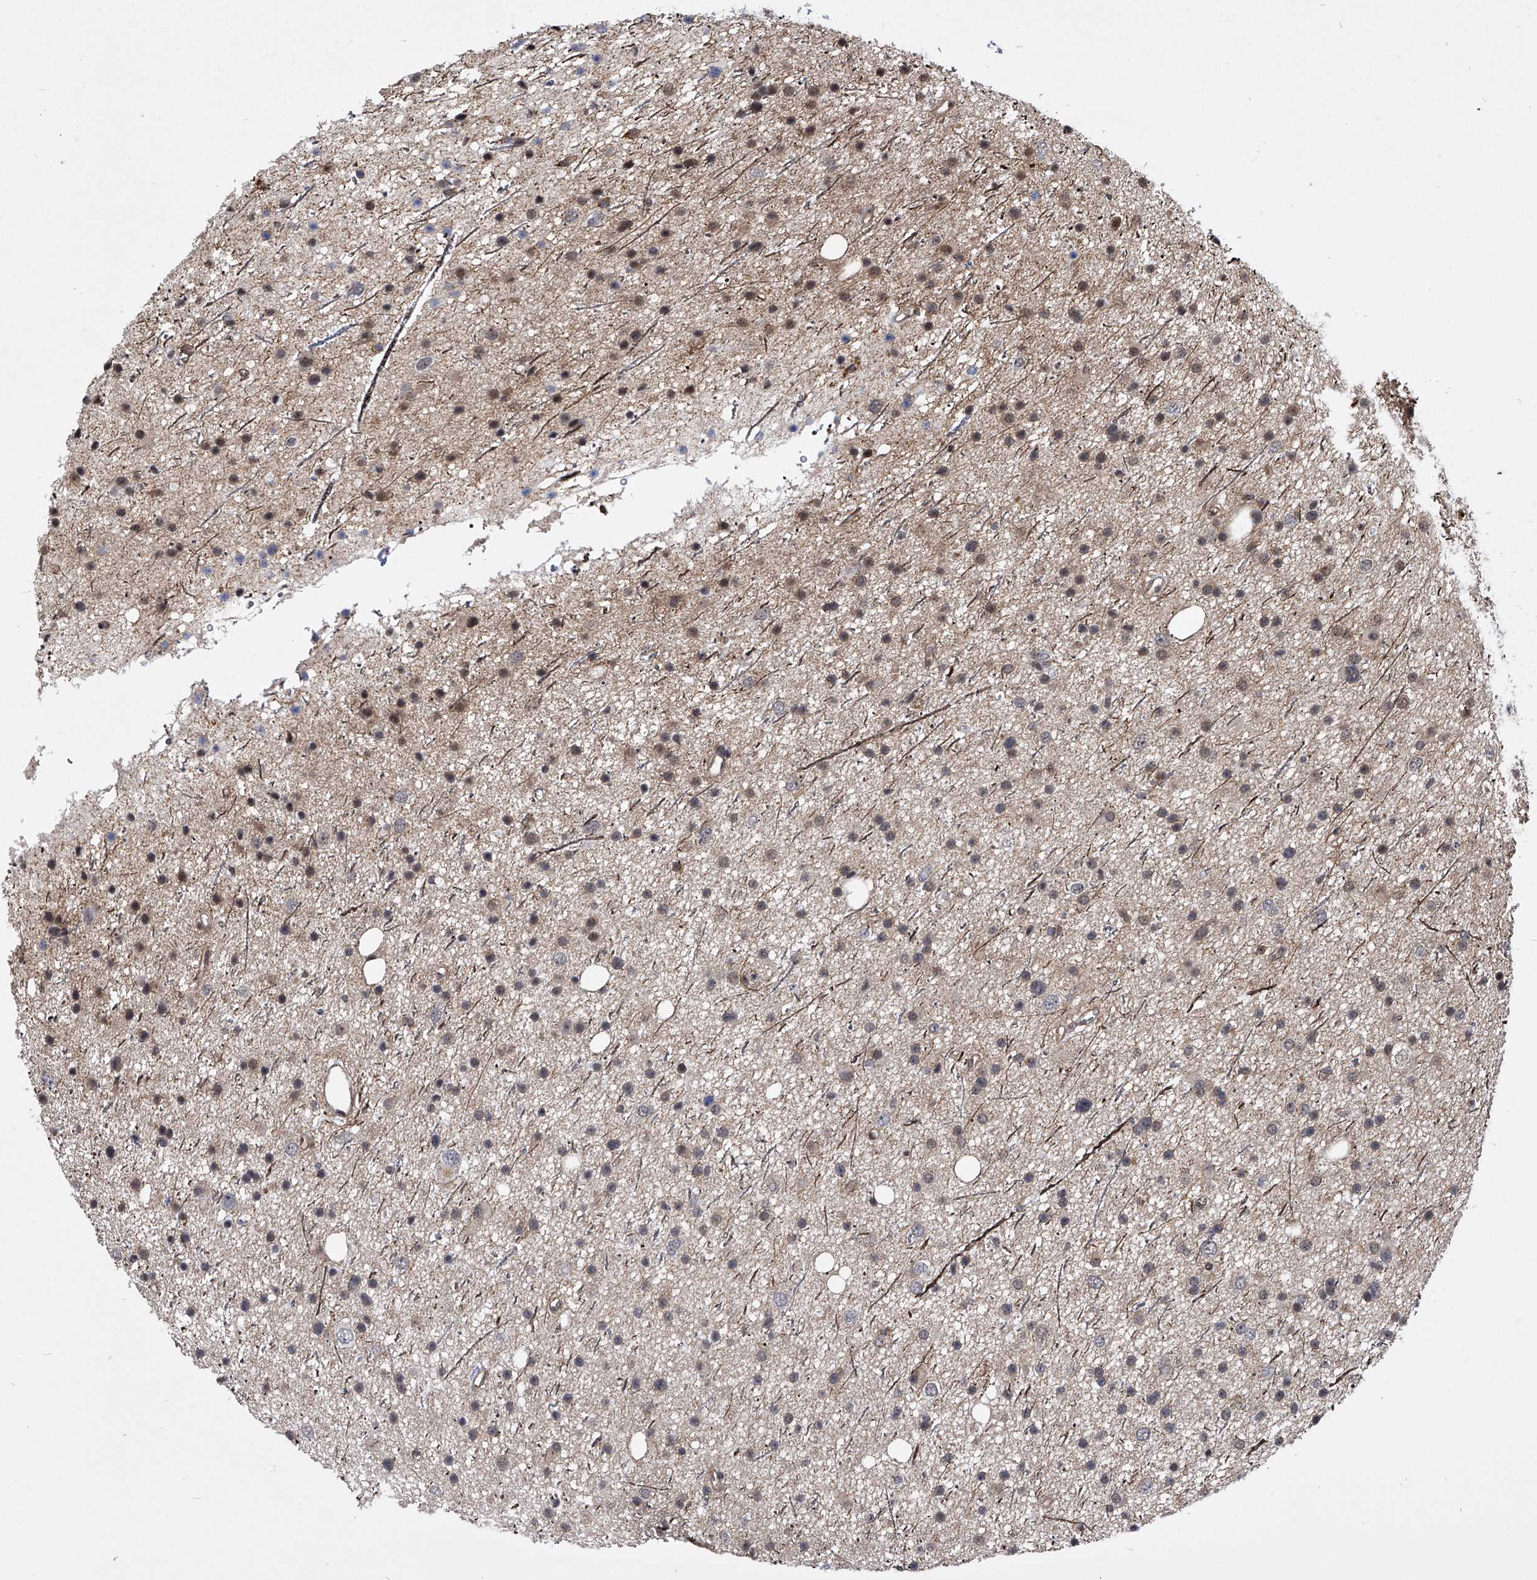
{"staining": {"intensity": "weak", "quantity": "25%-75%", "location": "cytoplasmic/membranous,nuclear"}, "tissue": "glioma", "cell_type": "Tumor cells", "image_type": "cancer", "snomed": [{"axis": "morphology", "description": "Glioma, malignant, Low grade"}, {"axis": "topography", "description": "Cerebral cortex"}], "caption": "The histopathology image demonstrates a brown stain indicating the presence of a protein in the cytoplasmic/membranous and nuclear of tumor cells in glioma.", "gene": "ZNF76", "patient": {"sex": "female", "age": 39}}